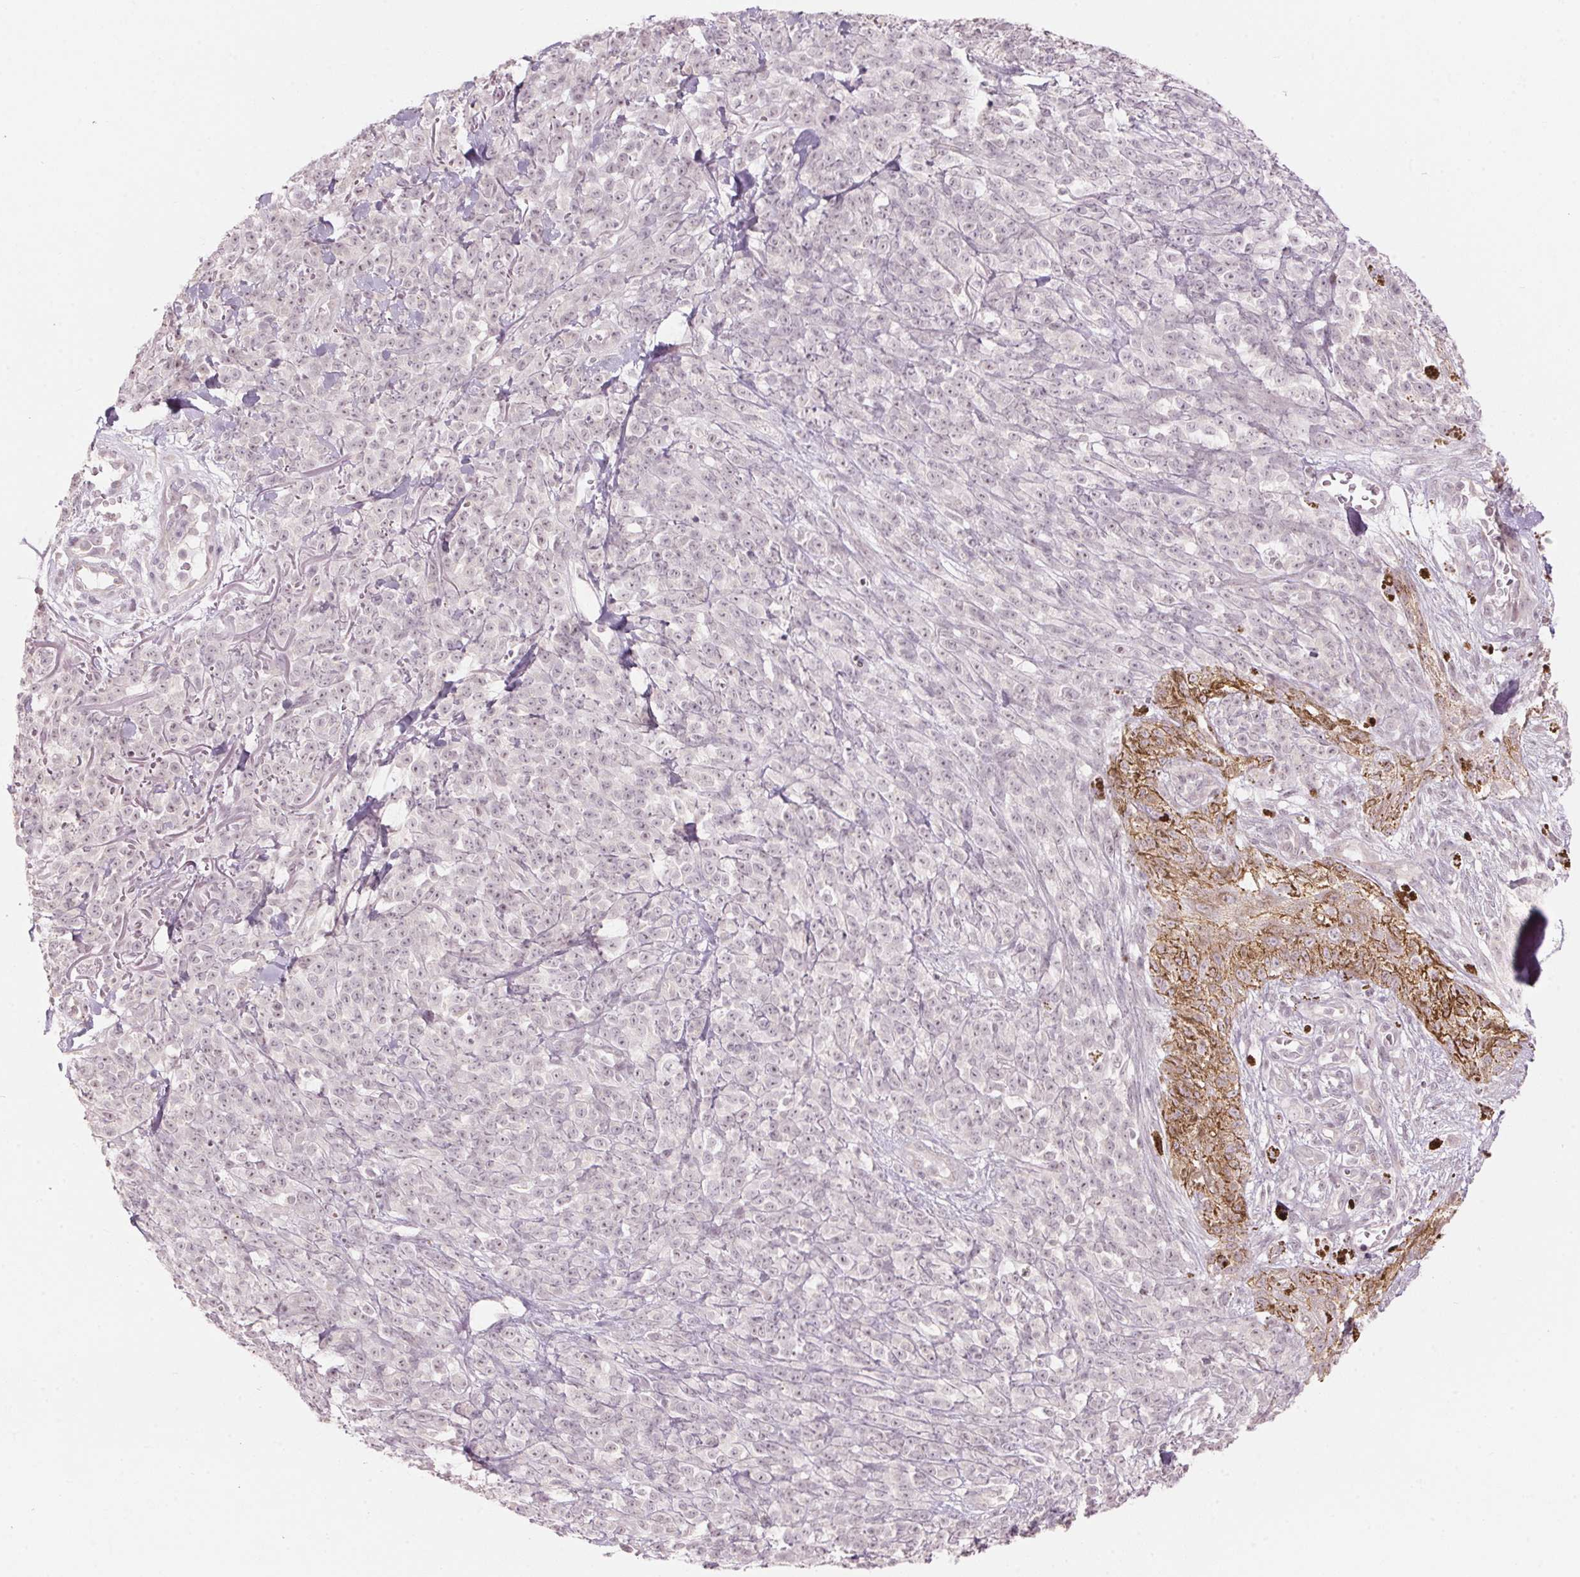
{"staining": {"intensity": "weak", "quantity": "25%-75%", "location": "nuclear"}, "tissue": "melanoma", "cell_type": "Tumor cells", "image_type": "cancer", "snomed": [{"axis": "morphology", "description": "Malignant melanoma, NOS"}, {"axis": "topography", "description": "Skin"}, {"axis": "topography", "description": "Skin of trunk"}], "caption": "IHC of human melanoma displays low levels of weak nuclear positivity in approximately 25%-75% of tumor cells.", "gene": "TMED6", "patient": {"sex": "male", "age": 74}}